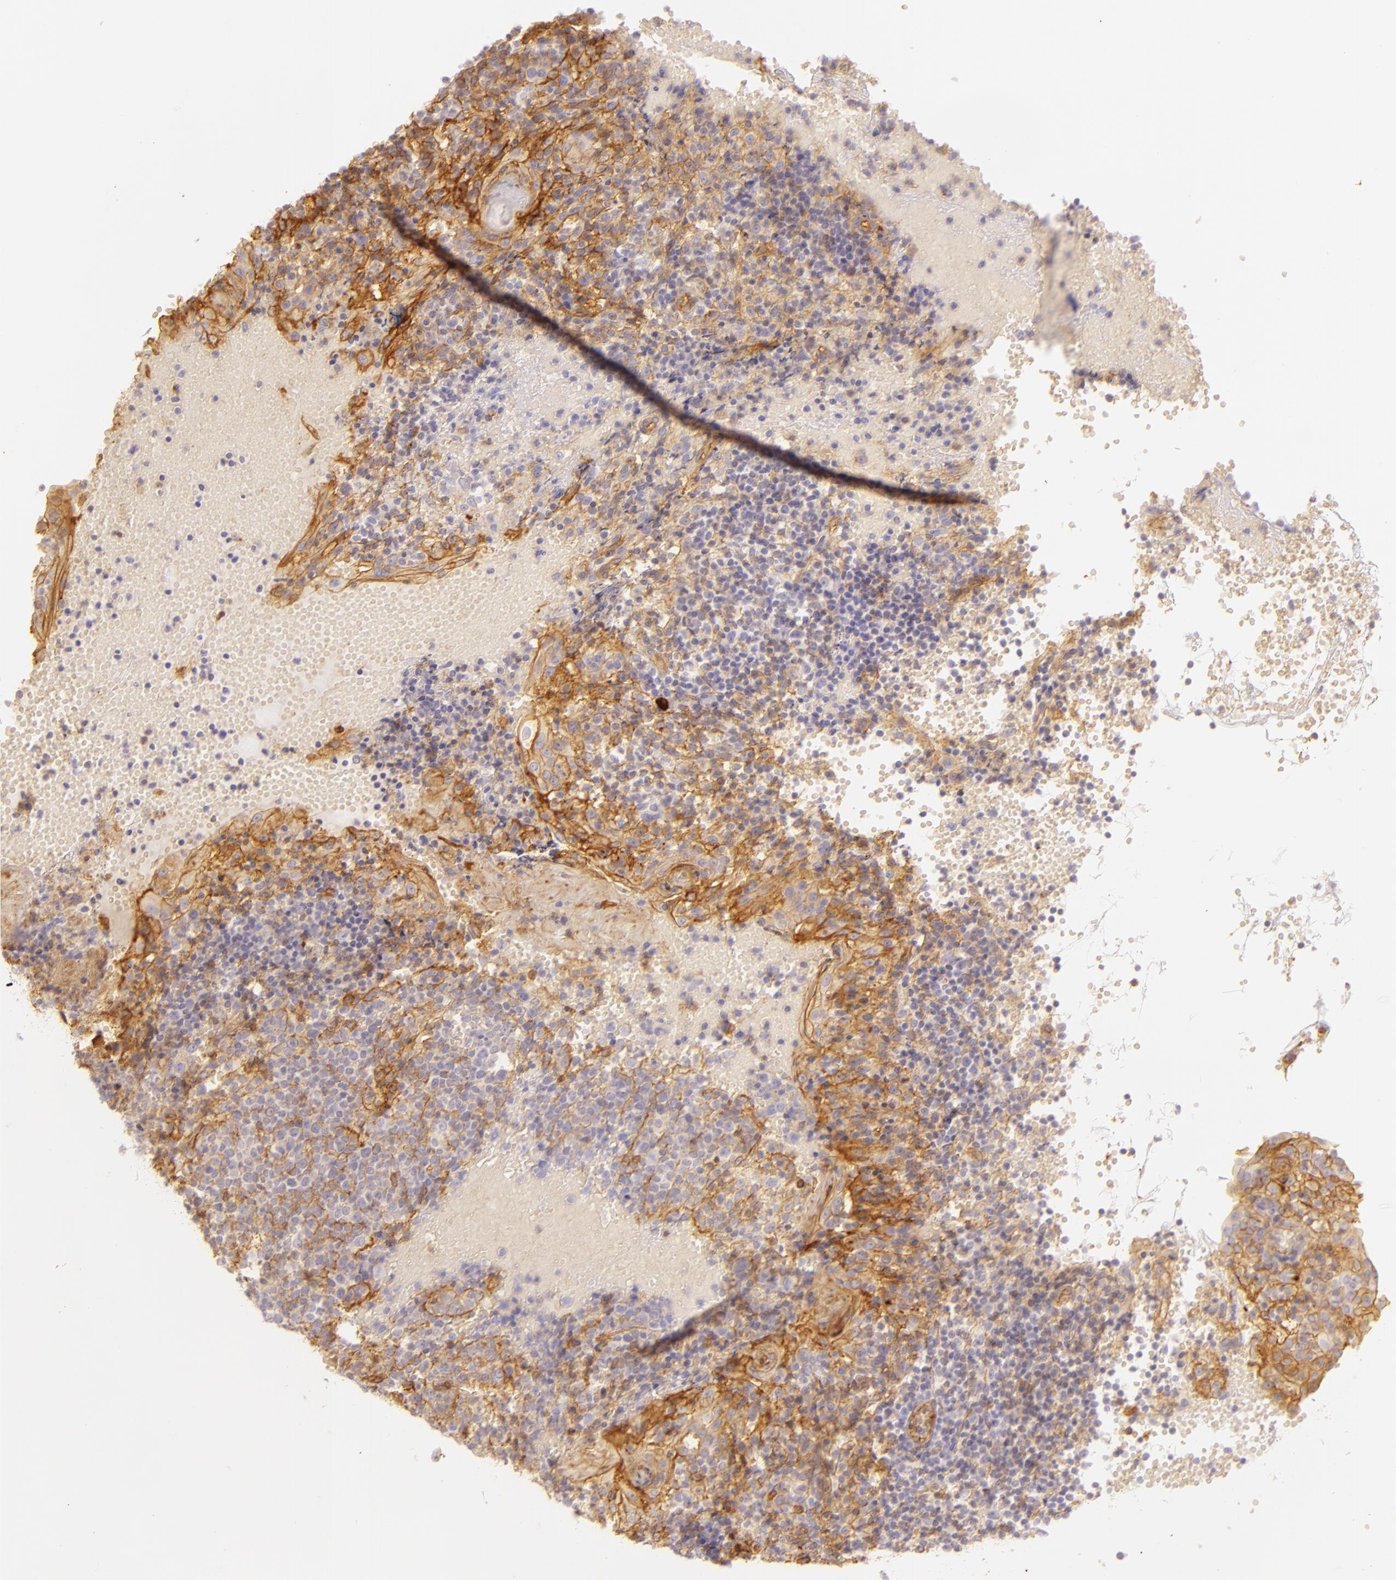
{"staining": {"intensity": "moderate", "quantity": "<25%", "location": "cytoplasmic/membranous"}, "tissue": "tonsil", "cell_type": "Germinal center cells", "image_type": "normal", "snomed": [{"axis": "morphology", "description": "Normal tissue, NOS"}, {"axis": "topography", "description": "Tonsil"}], "caption": "Protein expression by immunohistochemistry demonstrates moderate cytoplasmic/membranous staining in about <25% of germinal center cells in normal tonsil. Using DAB (3,3'-diaminobenzidine) (brown) and hematoxylin (blue) stains, captured at high magnification using brightfield microscopy.", "gene": "CD59", "patient": {"sex": "female", "age": 40}}